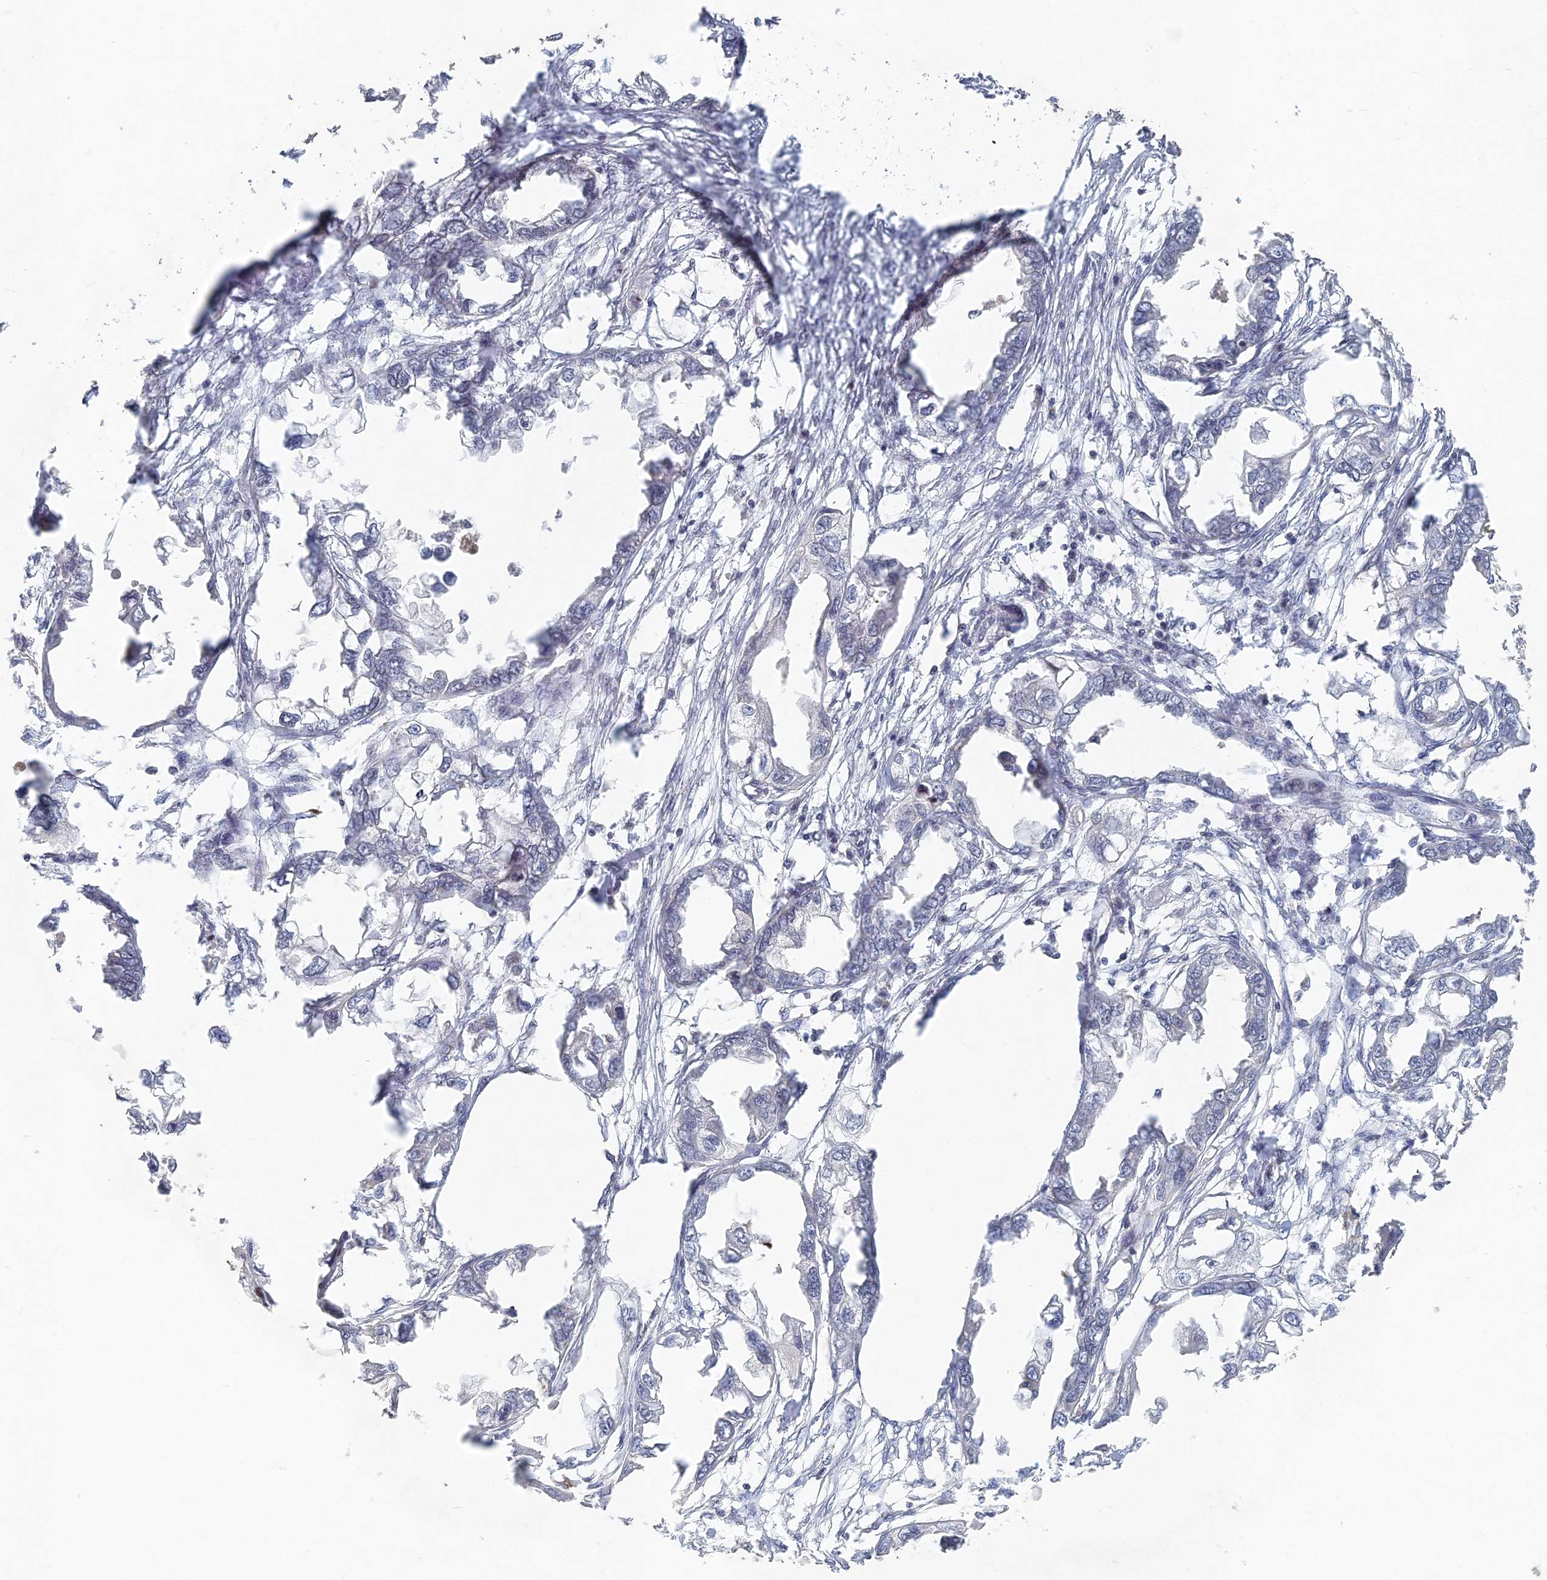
{"staining": {"intensity": "negative", "quantity": "none", "location": "none"}, "tissue": "endometrial cancer", "cell_type": "Tumor cells", "image_type": "cancer", "snomed": [{"axis": "morphology", "description": "Adenocarcinoma, NOS"}, {"axis": "morphology", "description": "Adenocarcinoma, metastatic, NOS"}, {"axis": "topography", "description": "Adipose tissue"}, {"axis": "topography", "description": "Endometrium"}], "caption": "A high-resolution image shows immunohistochemistry staining of endometrial cancer, which reveals no significant positivity in tumor cells.", "gene": "GNA15", "patient": {"sex": "female", "age": 67}}